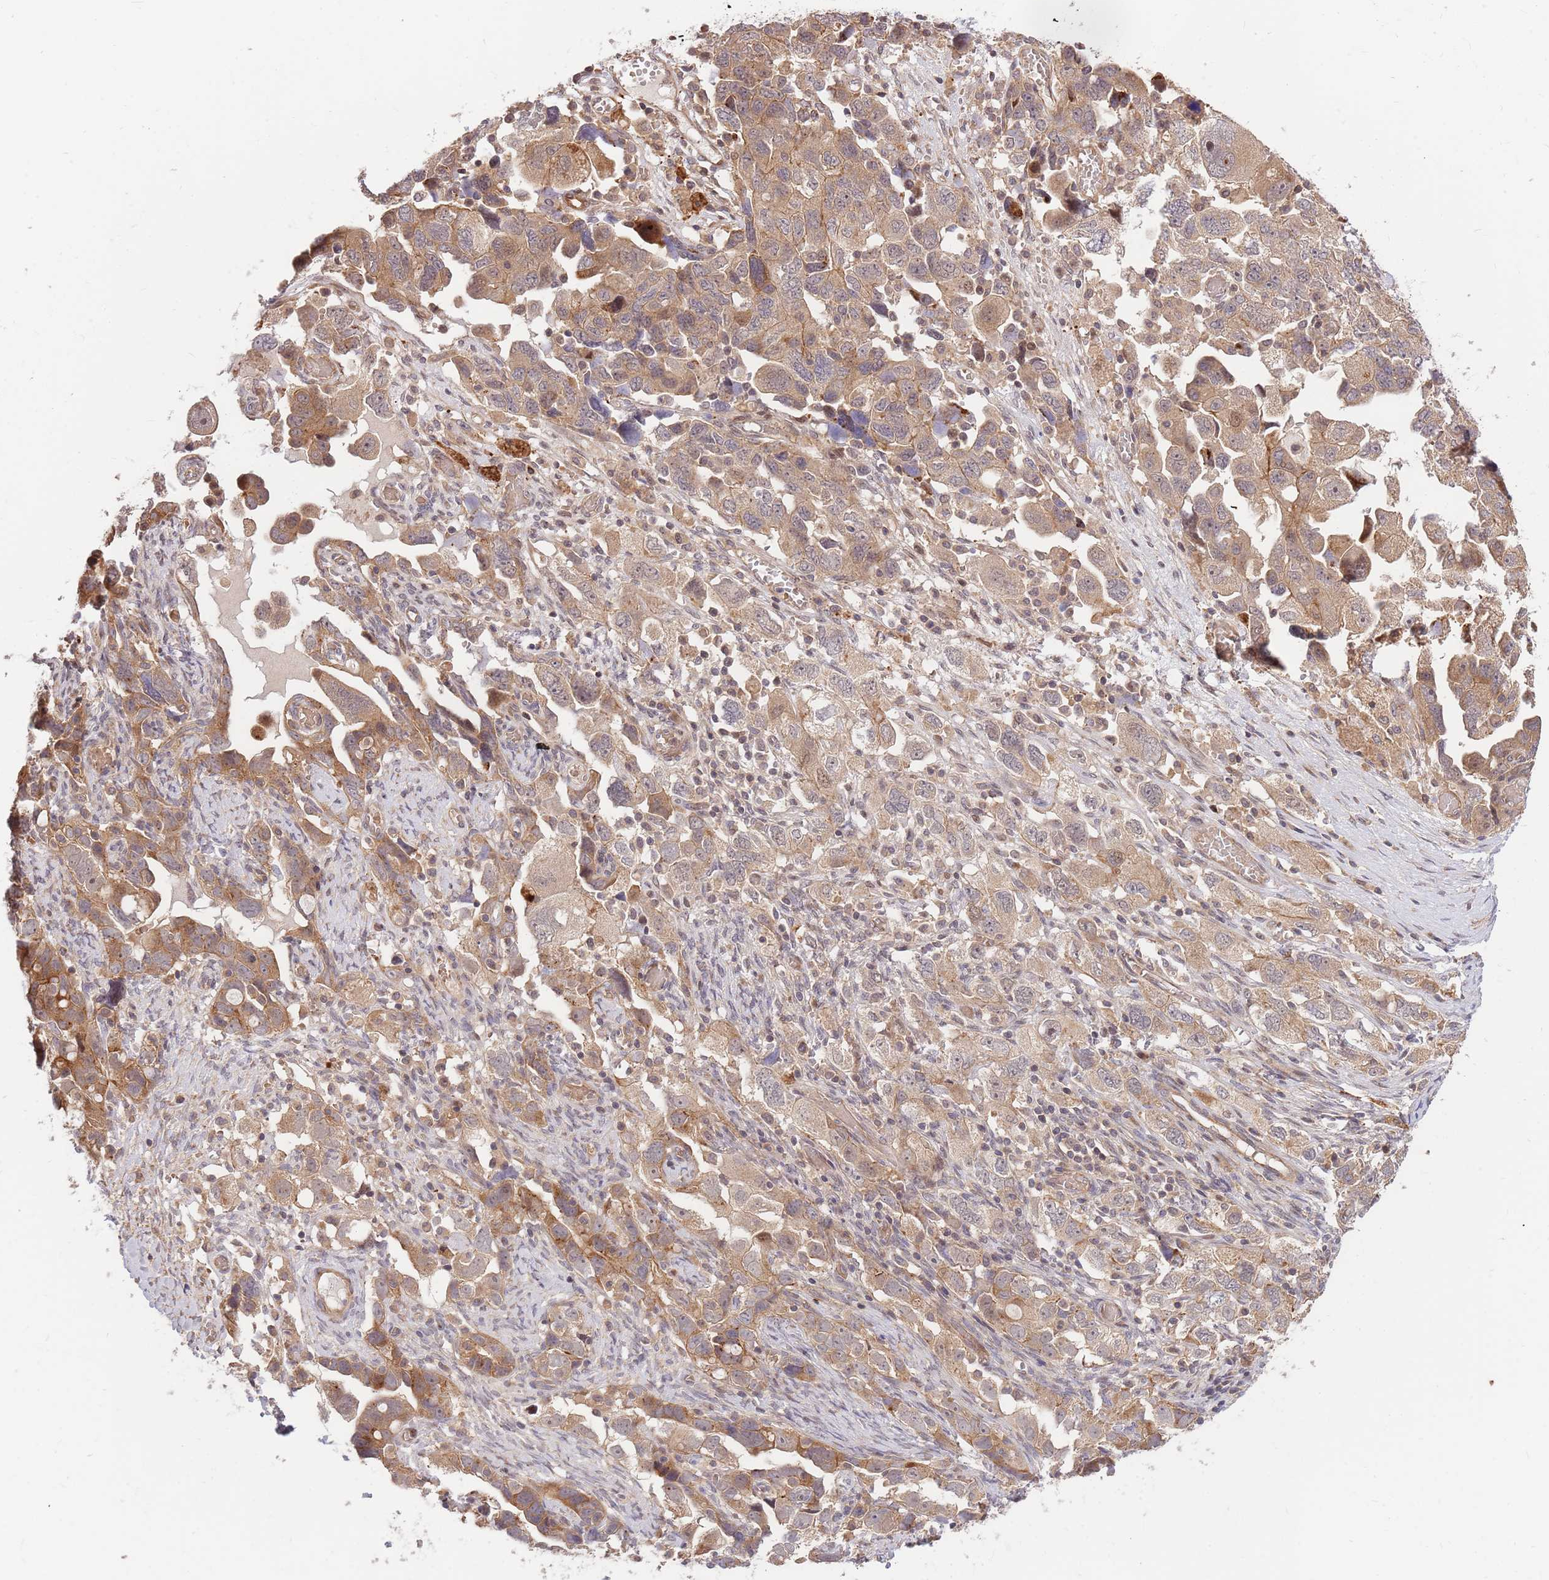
{"staining": {"intensity": "moderate", "quantity": ">75%", "location": "cytoplasmic/membranous"}, "tissue": "ovarian cancer", "cell_type": "Tumor cells", "image_type": "cancer", "snomed": [{"axis": "morphology", "description": "Carcinoma, NOS"}, {"axis": "morphology", "description": "Cystadenocarcinoma, serous, NOS"}, {"axis": "topography", "description": "Ovary"}], "caption": "Tumor cells display medium levels of moderate cytoplasmic/membranous expression in approximately >75% of cells in human ovarian cancer.", "gene": "HAUS3", "patient": {"sex": "female", "age": 69}}